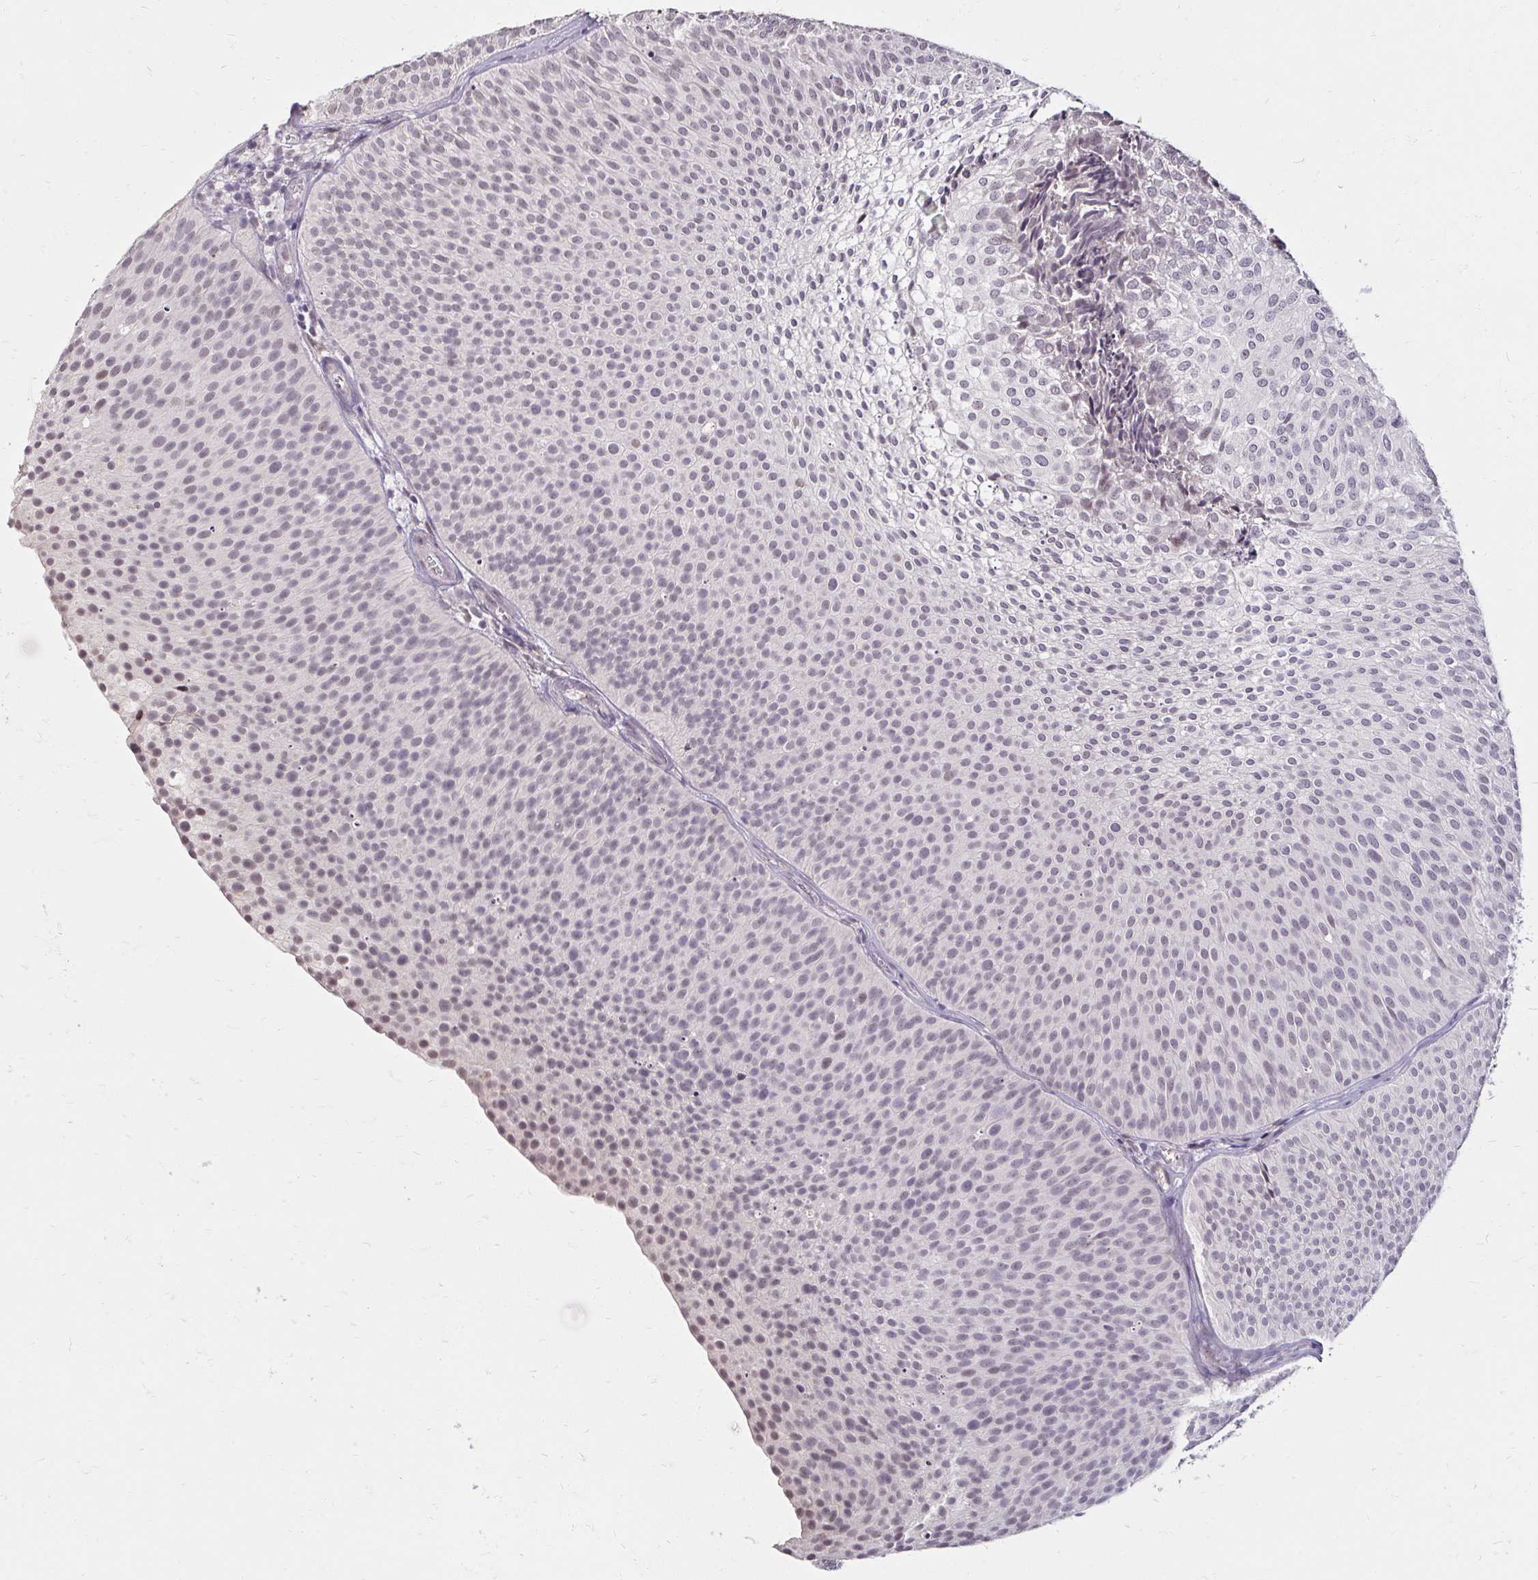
{"staining": {"intensity": "weak", "quantity": "<25%", "location": "nuclear"}, "tissue": "urothelial cancer", "cell_type": "Tumor cells", "image_type": "cancer", "snomed": [{"axis": "morphology", "description": "Urothelial carcinoma, Low grade"}, {"axis": "topography", "description": "Urinary bladder"}], "caption": "Urothelial cancer was stained to show a protein in brown. There is no significant staining in tumor cells.", "gene": "DDN", "patient": {"sex": "male", "age": 91}}